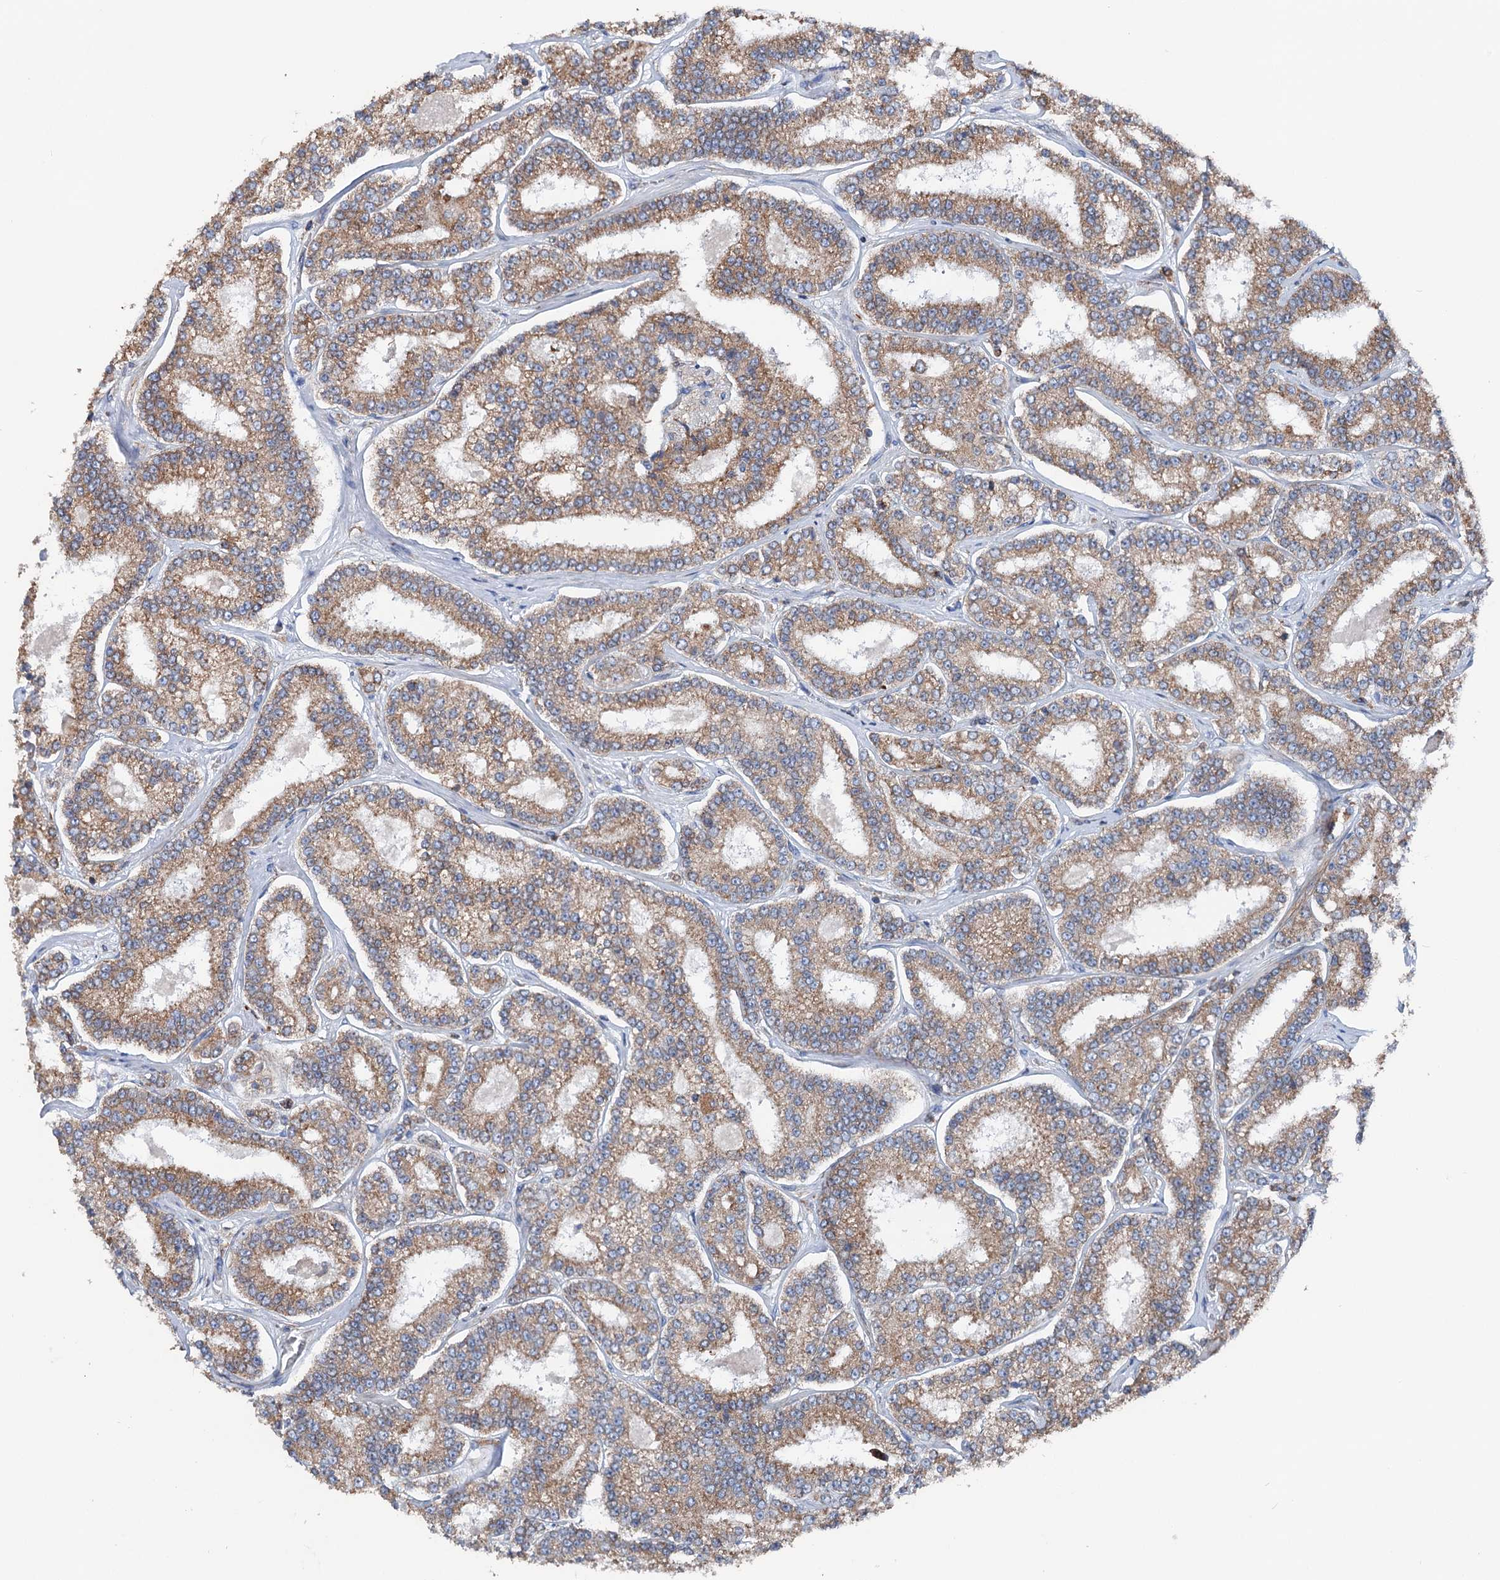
{"staining": {"intensity": "moderate", "quantity": ">75%", "location": "cytoplasmic/membranous"}, "tissue": "prostate cancer", "cell_type": "Tumor cells", "image_type": "cancer", "snomed": [{"axis": "morphology", "description": "Normal tissue, NOS"}, {"axis": "morphology", "description": "Adenocarcinoma, High grade"}, {"axis": "topography", "description": "Prostate"}], "caption": "Brown immunohistochemical staining in human prostate adenocarcinoma (high-grade) demonstrates moderate cytoplasmic/membranous staining in approximately >75% of tumor cells.", "gene": "ERP29", "patient": {"sex": "male", "age": 83}}